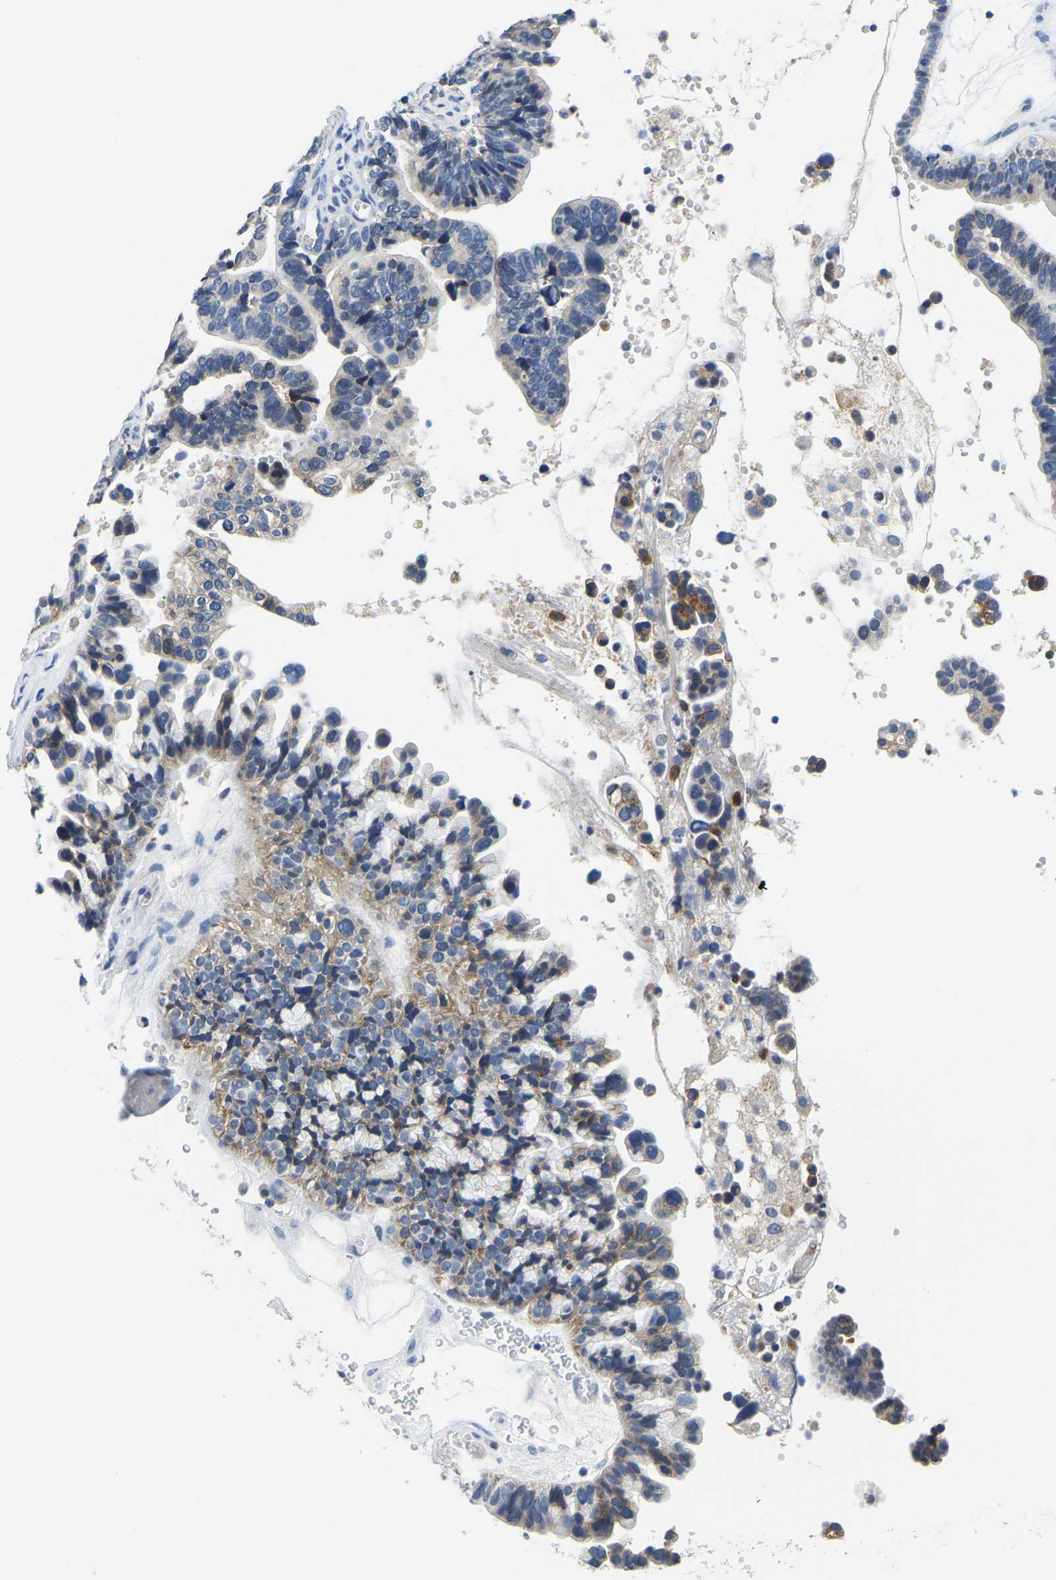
{"staining": {"intensity": "moderate", "quantity": "<25%", "location": "cytoplasmic/membranous"}, "tissue": "ovarian cancer", "cell_type": "Tumor cells", "image_type": "cancer", "snomed": [{"axis": "morphology", "description": "Cystadenocarcinoma, serous, NOS"}, {"axis": "topography", "description": "Ovary"}], "caption": "Approximately <25% of tumor cells in human ovarian cancer show moderate cytoplasmic/membranous protein expression as visualized by brown immunohistochemical staining.", "gene": "ITGA2", "patient": {"sex": "female", "age": 56}}